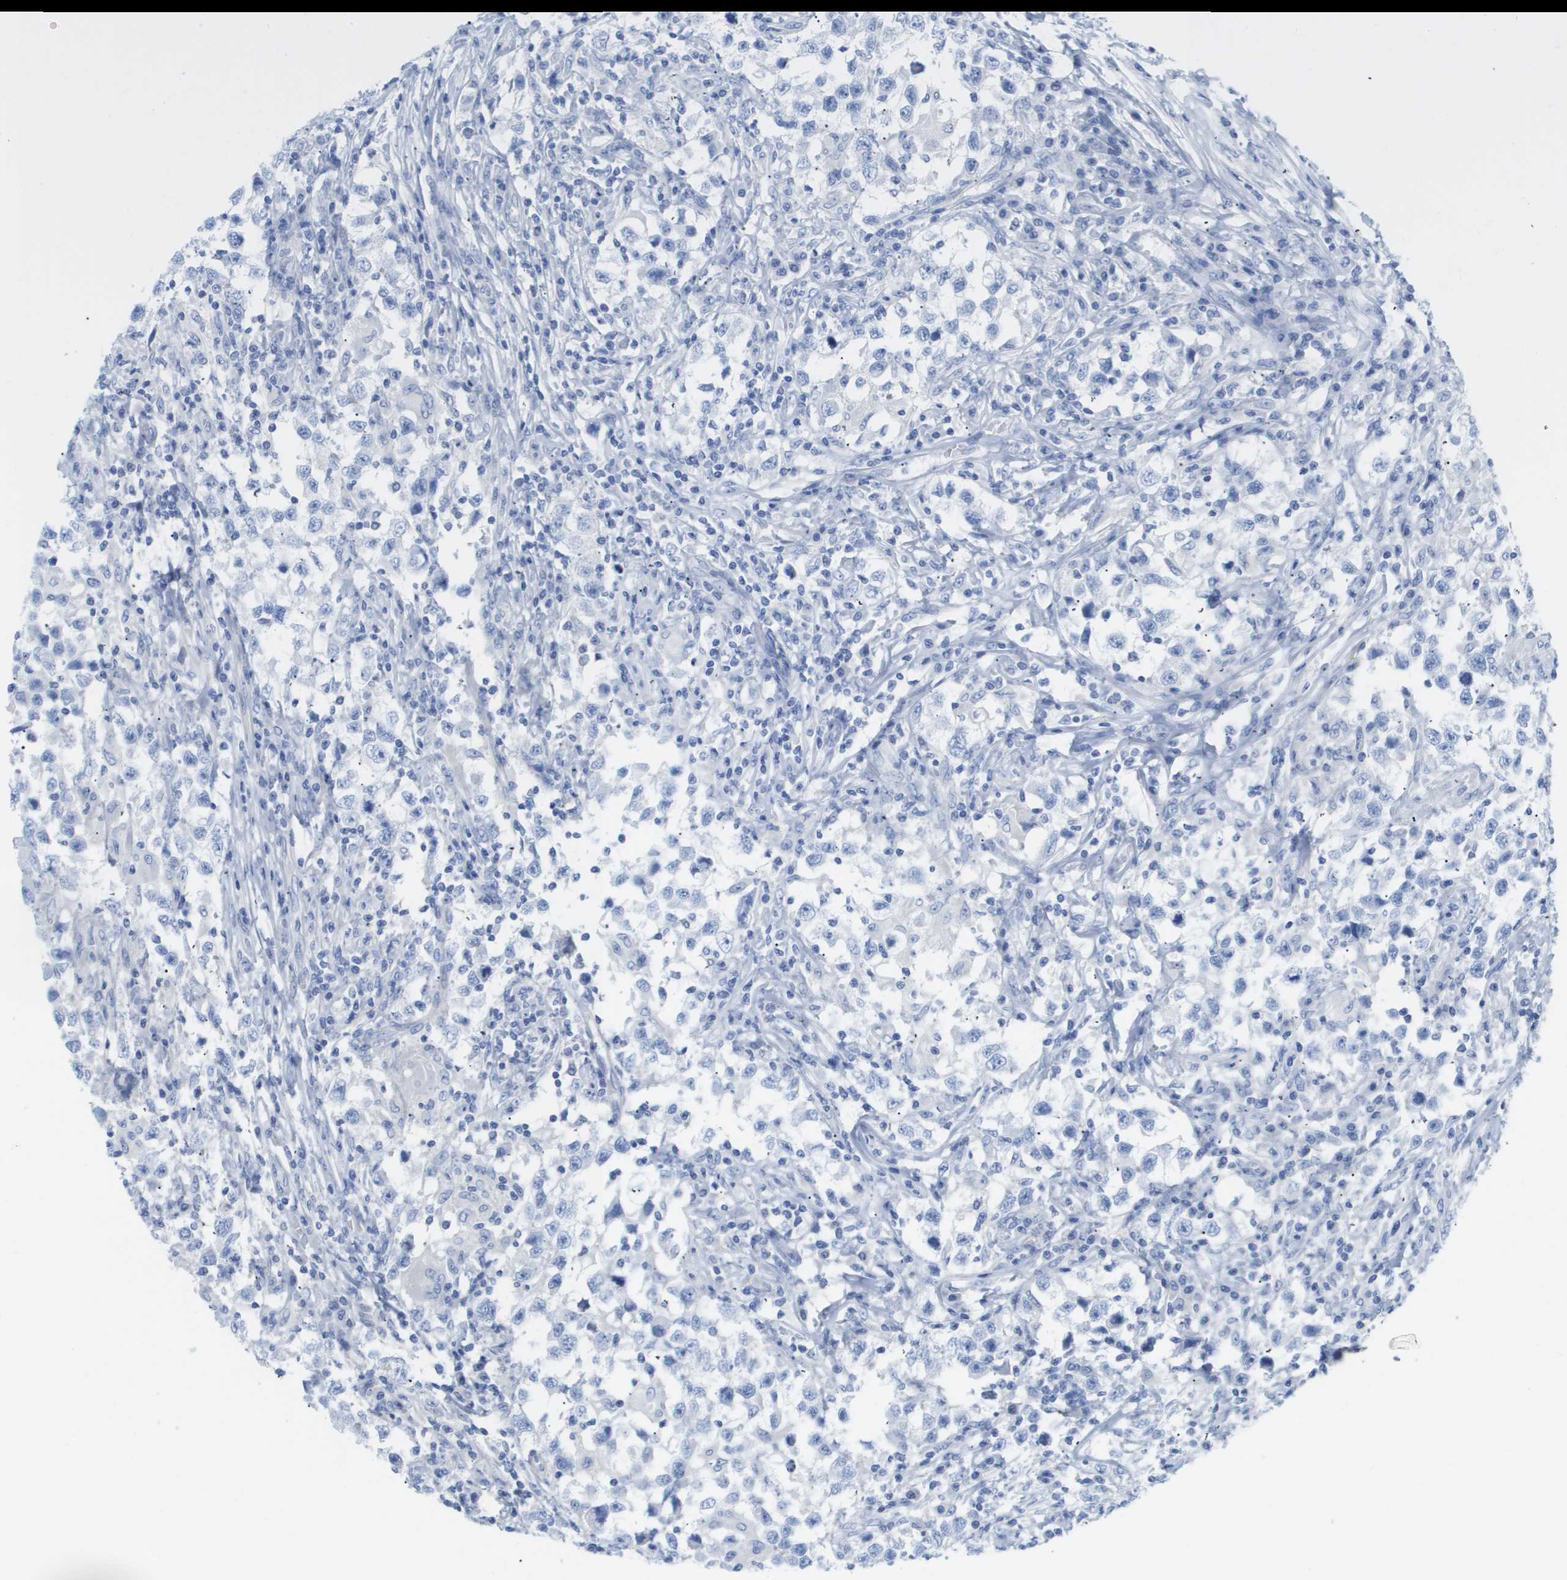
{"staining": {"intensity": "negative", "quantity": "none", "location": "none"}, "tissue": "testis cancer", "cell_type": "Tumor cells", "image_type": "cancer", "snomed": [{"axis": "morphology", "description": "Carcinoma, Embryonal, NOS"}, {"axis": "topography", "description": "Testis"}], "caption": "Immunohistochemical staining of human embryonal carcinoma (testis) exhibits no significant staining in tumor cells.", "gene": "MYL3", "patient": {"sex": "male", "age": 21}}